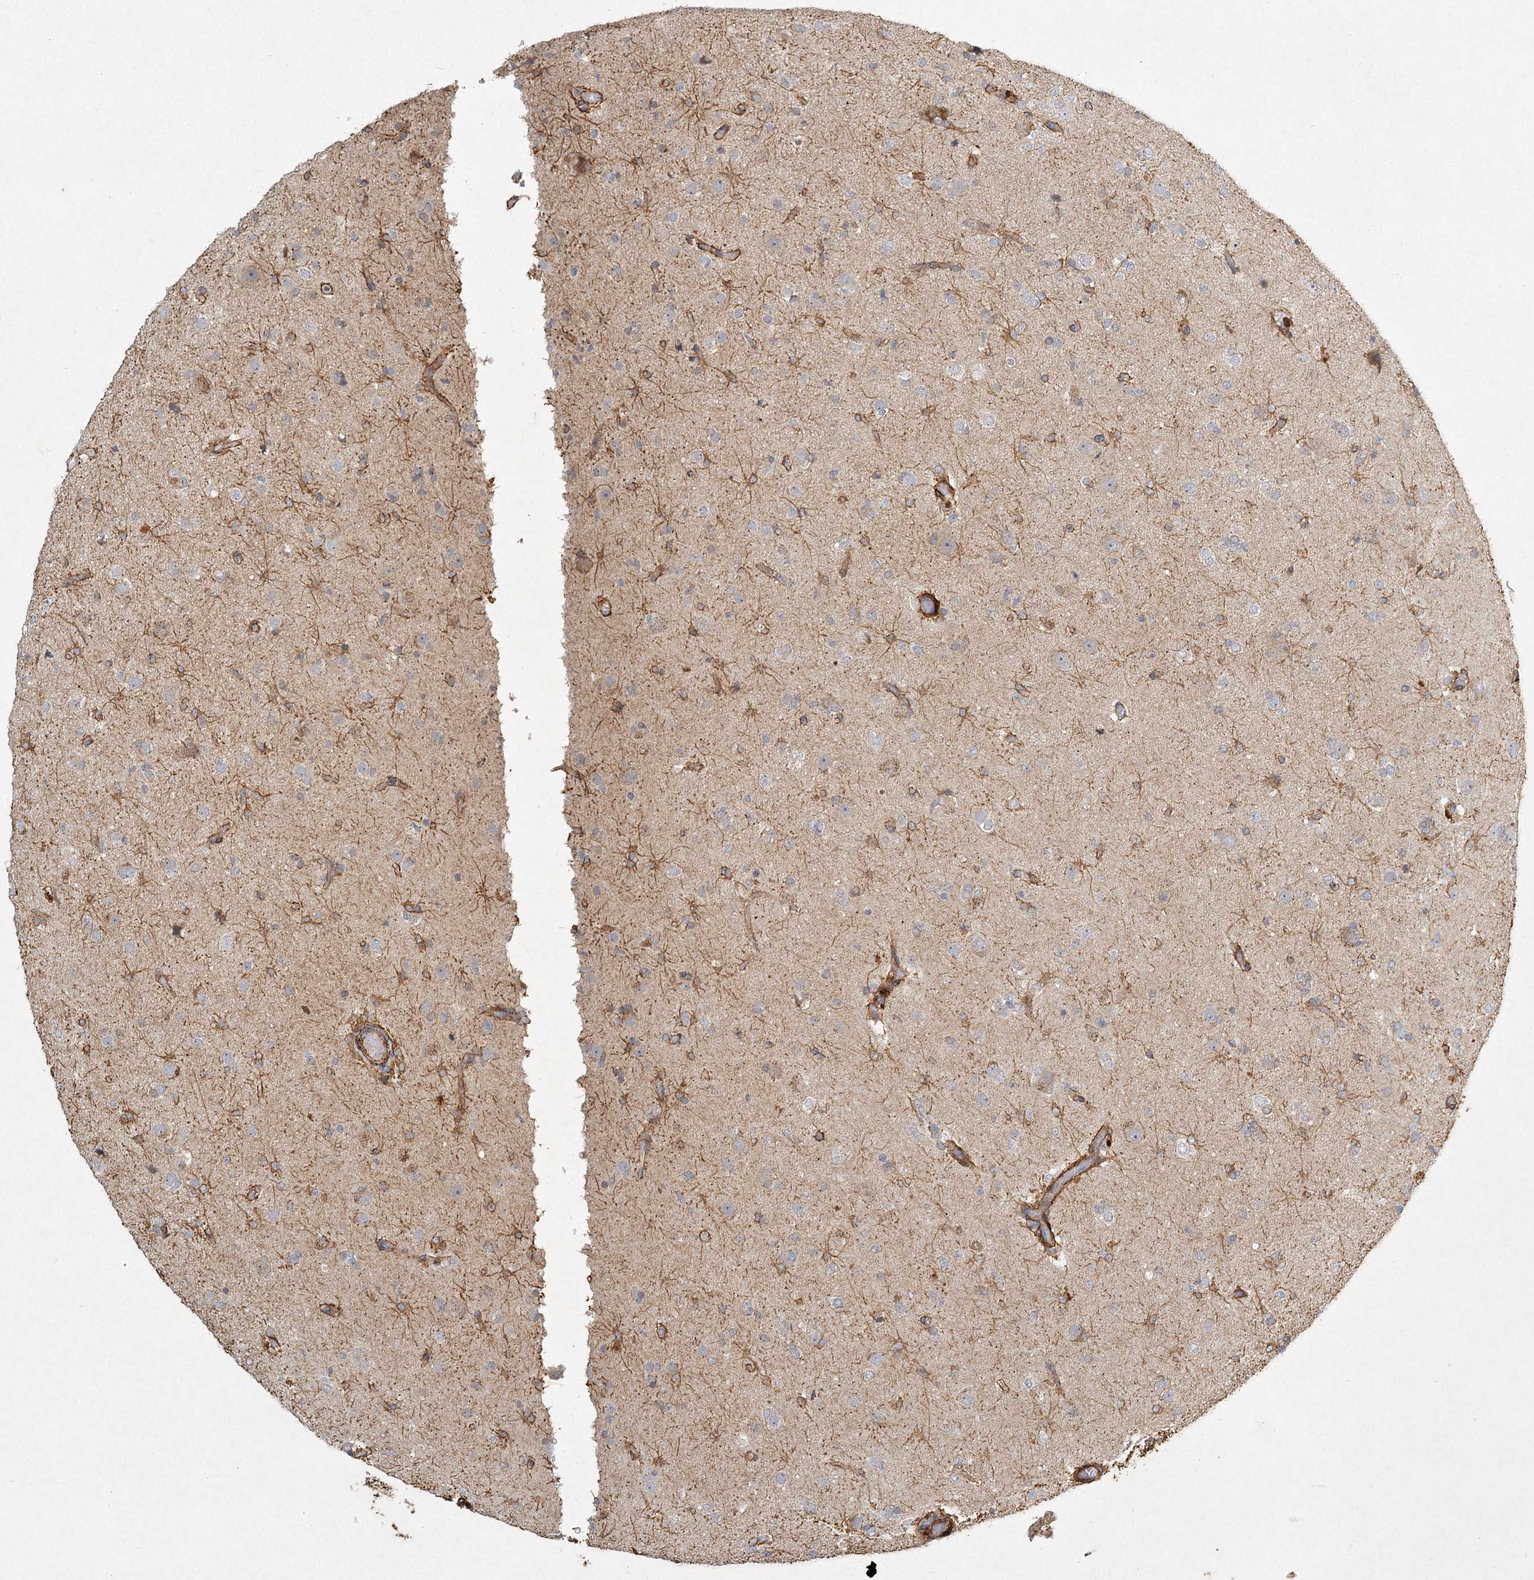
{"staining": {"intensity": "moderate", "quantity": "<25%", "location": "cytoplasmic/membranous"}, "tissue": "glioma", "cell_type": "Tumor cells", "image_type": "cancer", "snomed": [{"axis": "morphology", "description": "Glioma, malignant, Low grade"}, {"axis": "topography", "description": "Brain"}], "caption": "A photomicrograph of human glioma stained for a protein shows moderate cytoplasmic/membranous brown staining in tumor cells.", "gene": "MEPE", "patient": {"sex": "male", "age": 65}}